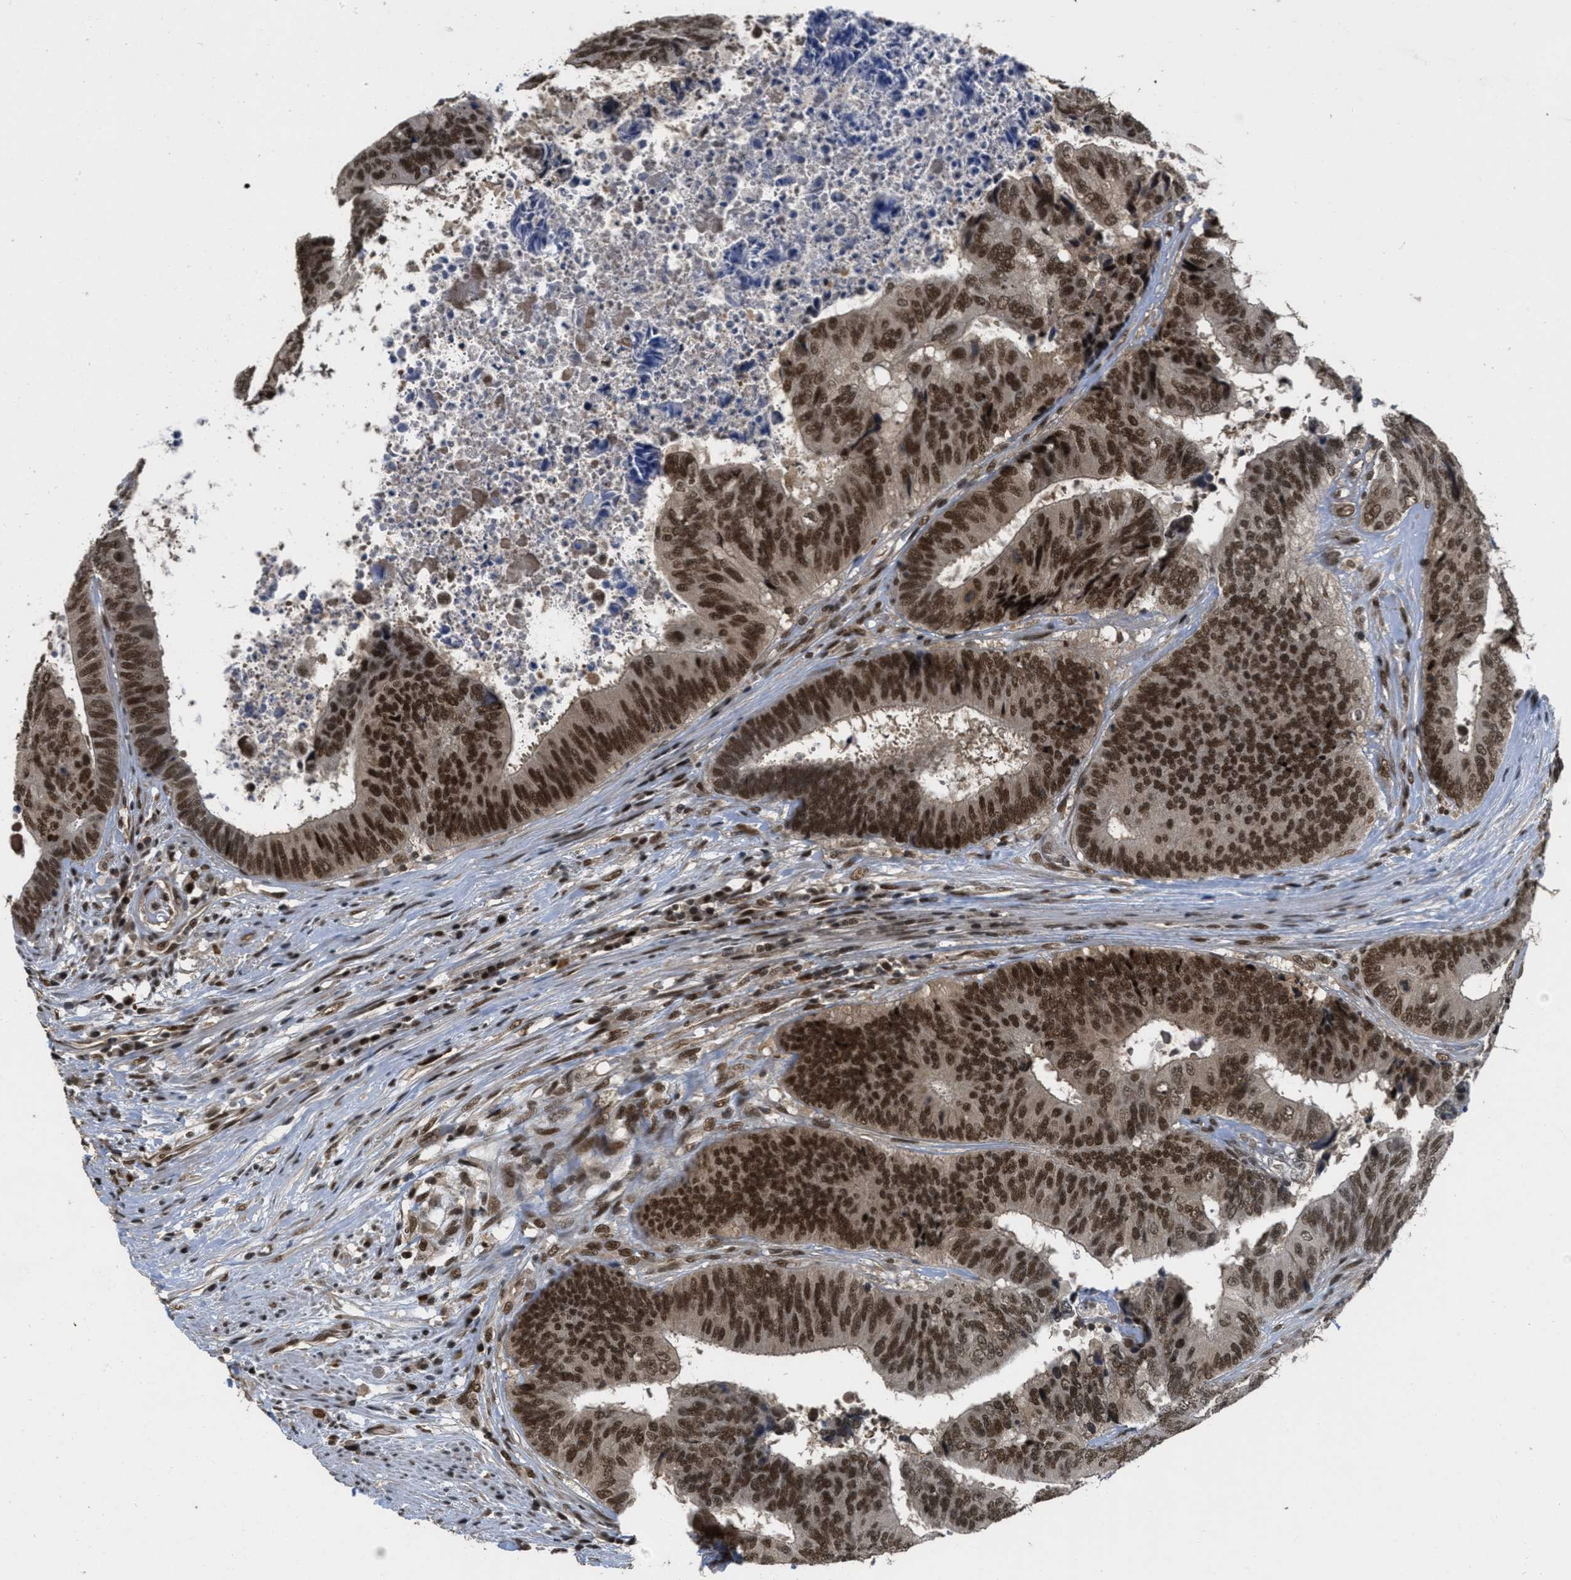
{"staining": {"intensity": "strong", "quantity": ">75%", "location": "cytoplasmic/membranous,nuclear"}, "tissue": "colorectal cancer", "cell_type": "Tumor cells", "image_type": "cancer", "snomed": [{"axis": "morphology", "description": "Adenocarcinoma, NOS"}, {"axis": "topography", "description": "Rectum"}], "caption": "DAB (3,3'-diaminobenzidine) immunohistochemical staining of colorectal adenocarcinoma displays strong cytoplasmic/membranous and nuclear protein staining in approximately >75% of tumor cells.", "gene": "CUL4B", "patient": {"sex": "male", "age": 72}}